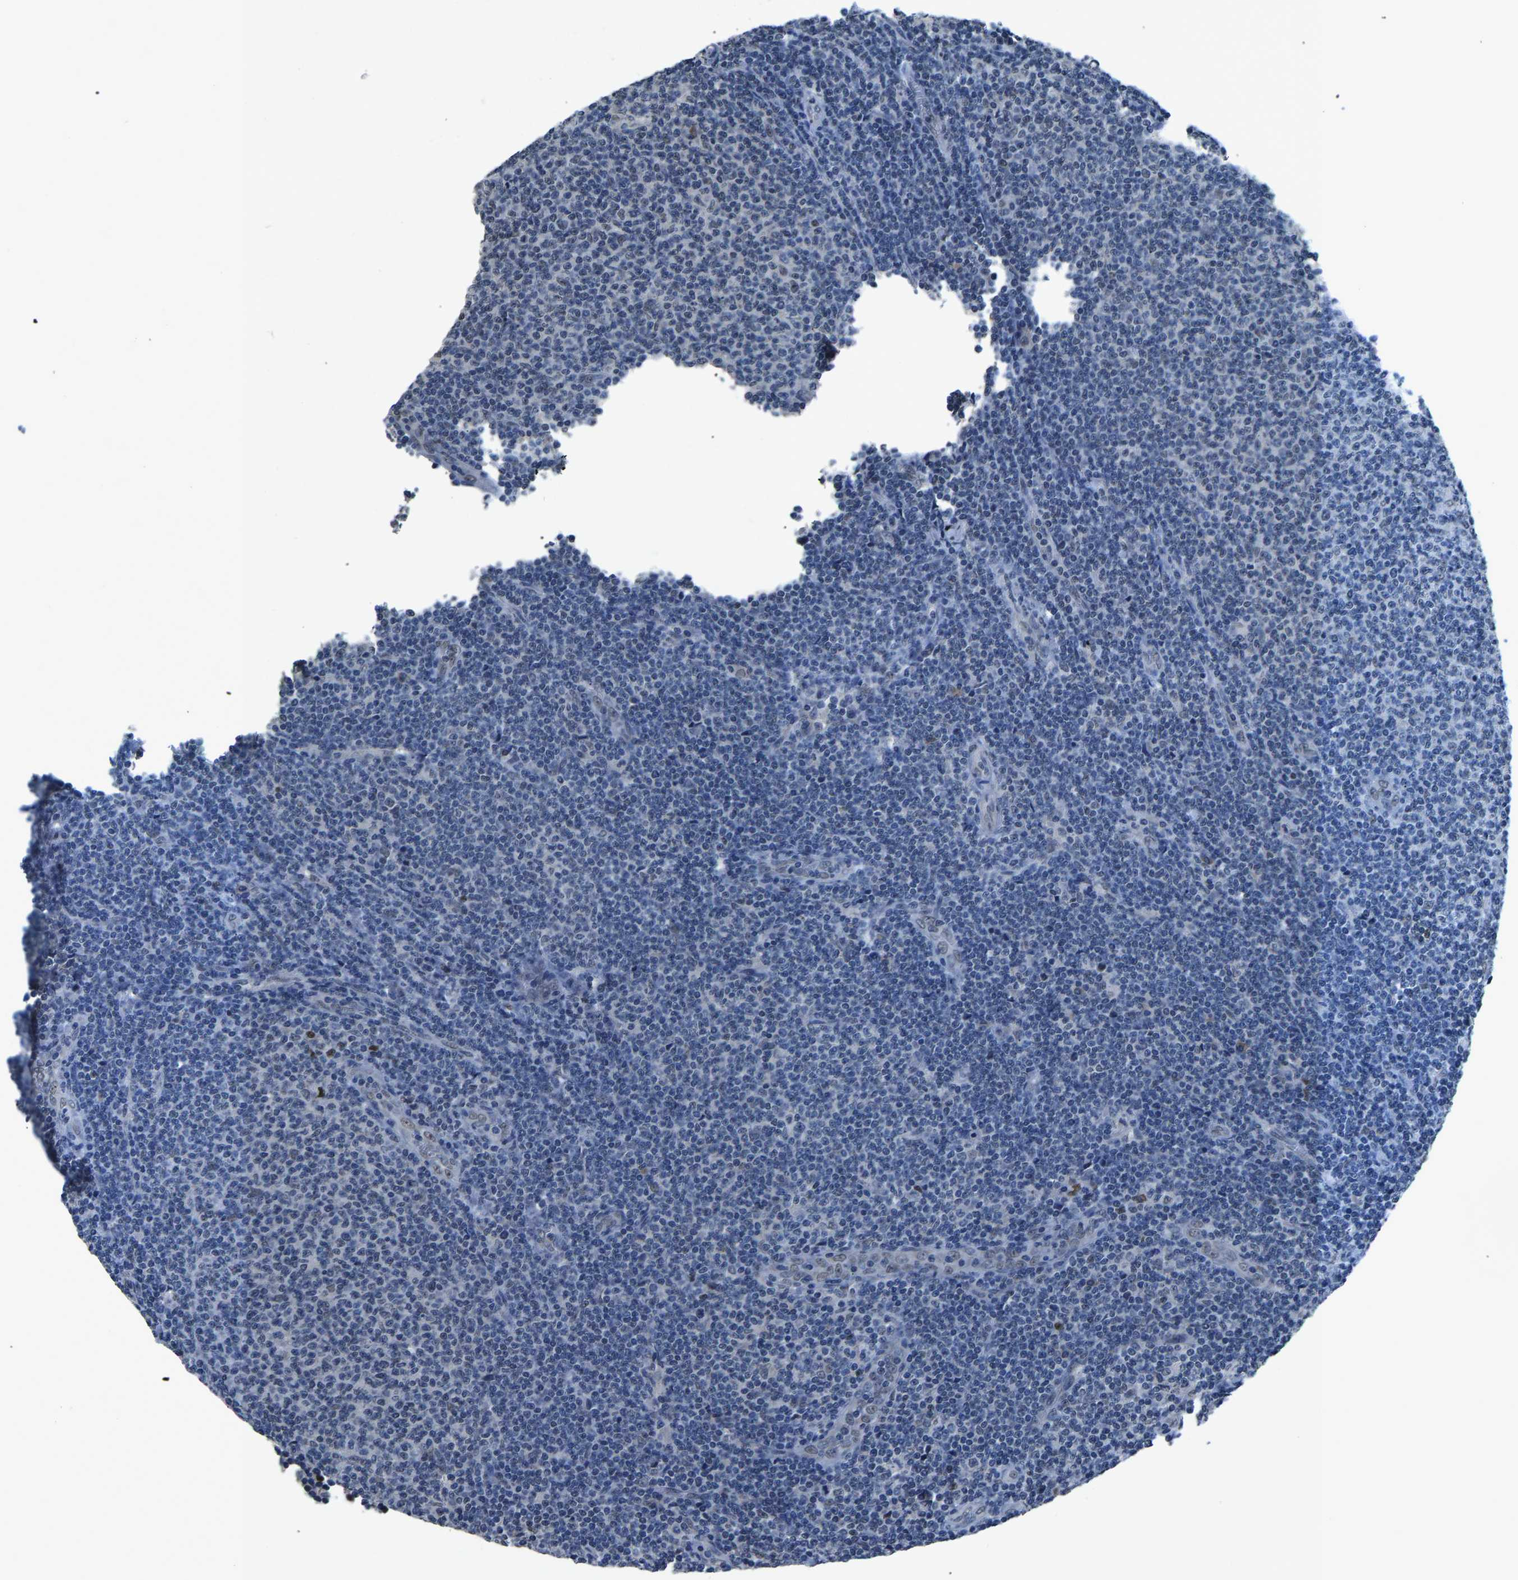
{"staining": {"intensity": "negative", "quantity": "none", "location": "none"}, "tissue": "lymphoma", "cell_type": "Tumor cells", "image_type": "cancer", "snomed": [{"axis": "morphology", "description": "Malignant lymphoma, non-Hodgkin's type, Low grade"}, {"axis": "topography", "description": "Lymph node"}], "caption": "A photomicrograph of human malignant lymphoma, non-Hodgkin's type (low-grade) is negative for staining in tumor cells.", "gene": "FOS", "patient": {"sex": "male", "age": 66}}